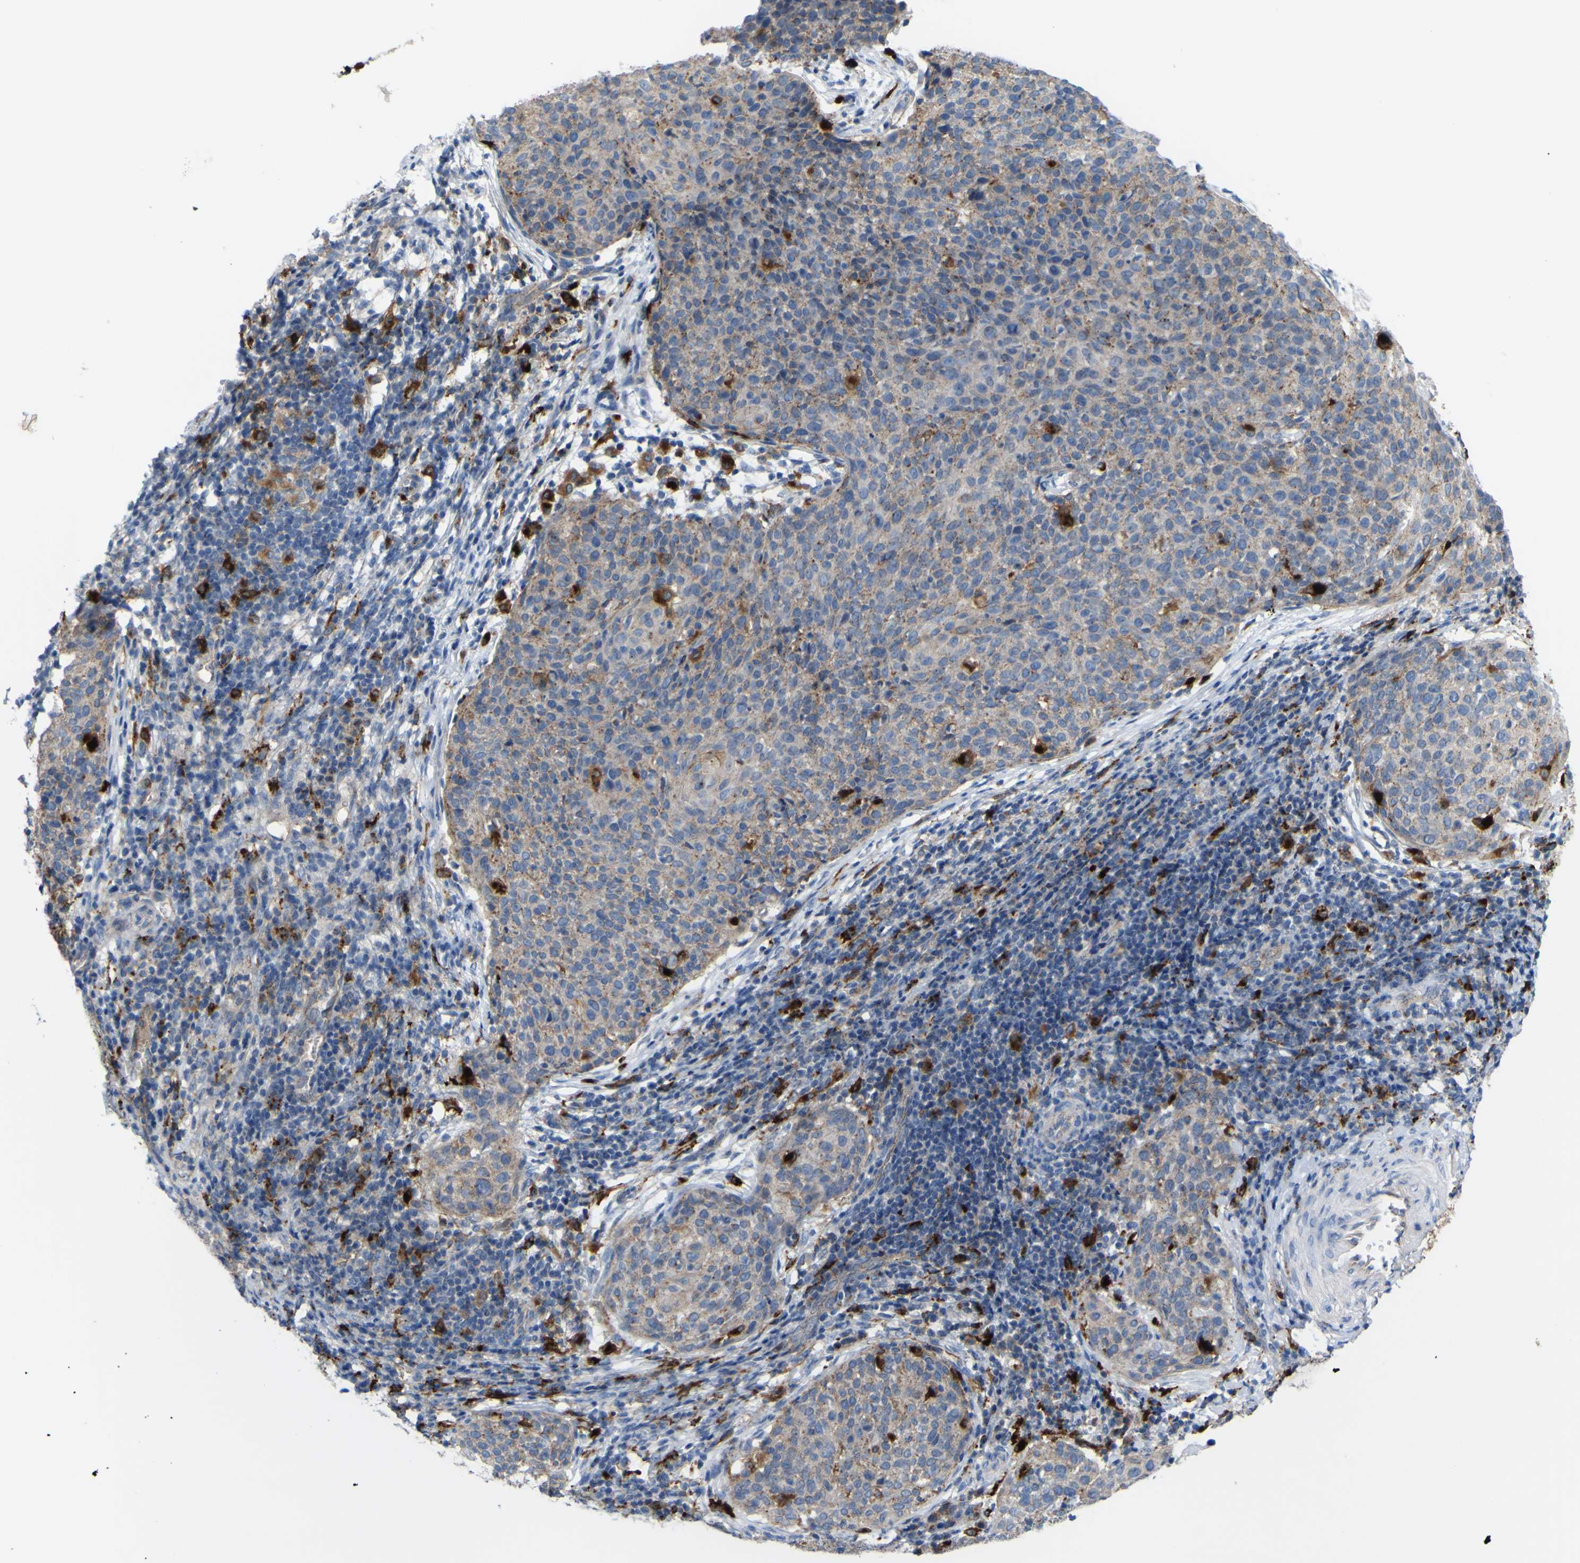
{"staining": {"intensity": "weak", "quantity": "25%-75%", "location": "cytoplasmic/membranous"}, "tissue": "cervical cancer", "cell_type": "Tumor cells", "image_type": "cancer", "snomed": [{"axis": "morphology", "description": "Squamous cell carcinoma, NOS"}, {"axis": "topography", "description": "Cervix"}], "caption": "A brown stain labels weak cytoplasmic/membranous expression of a protein in cervical cancer (squamous cell carcinoma) tumor cells.", "gene": "PLD3", "patient": {"sex": "female", "age": 38}}